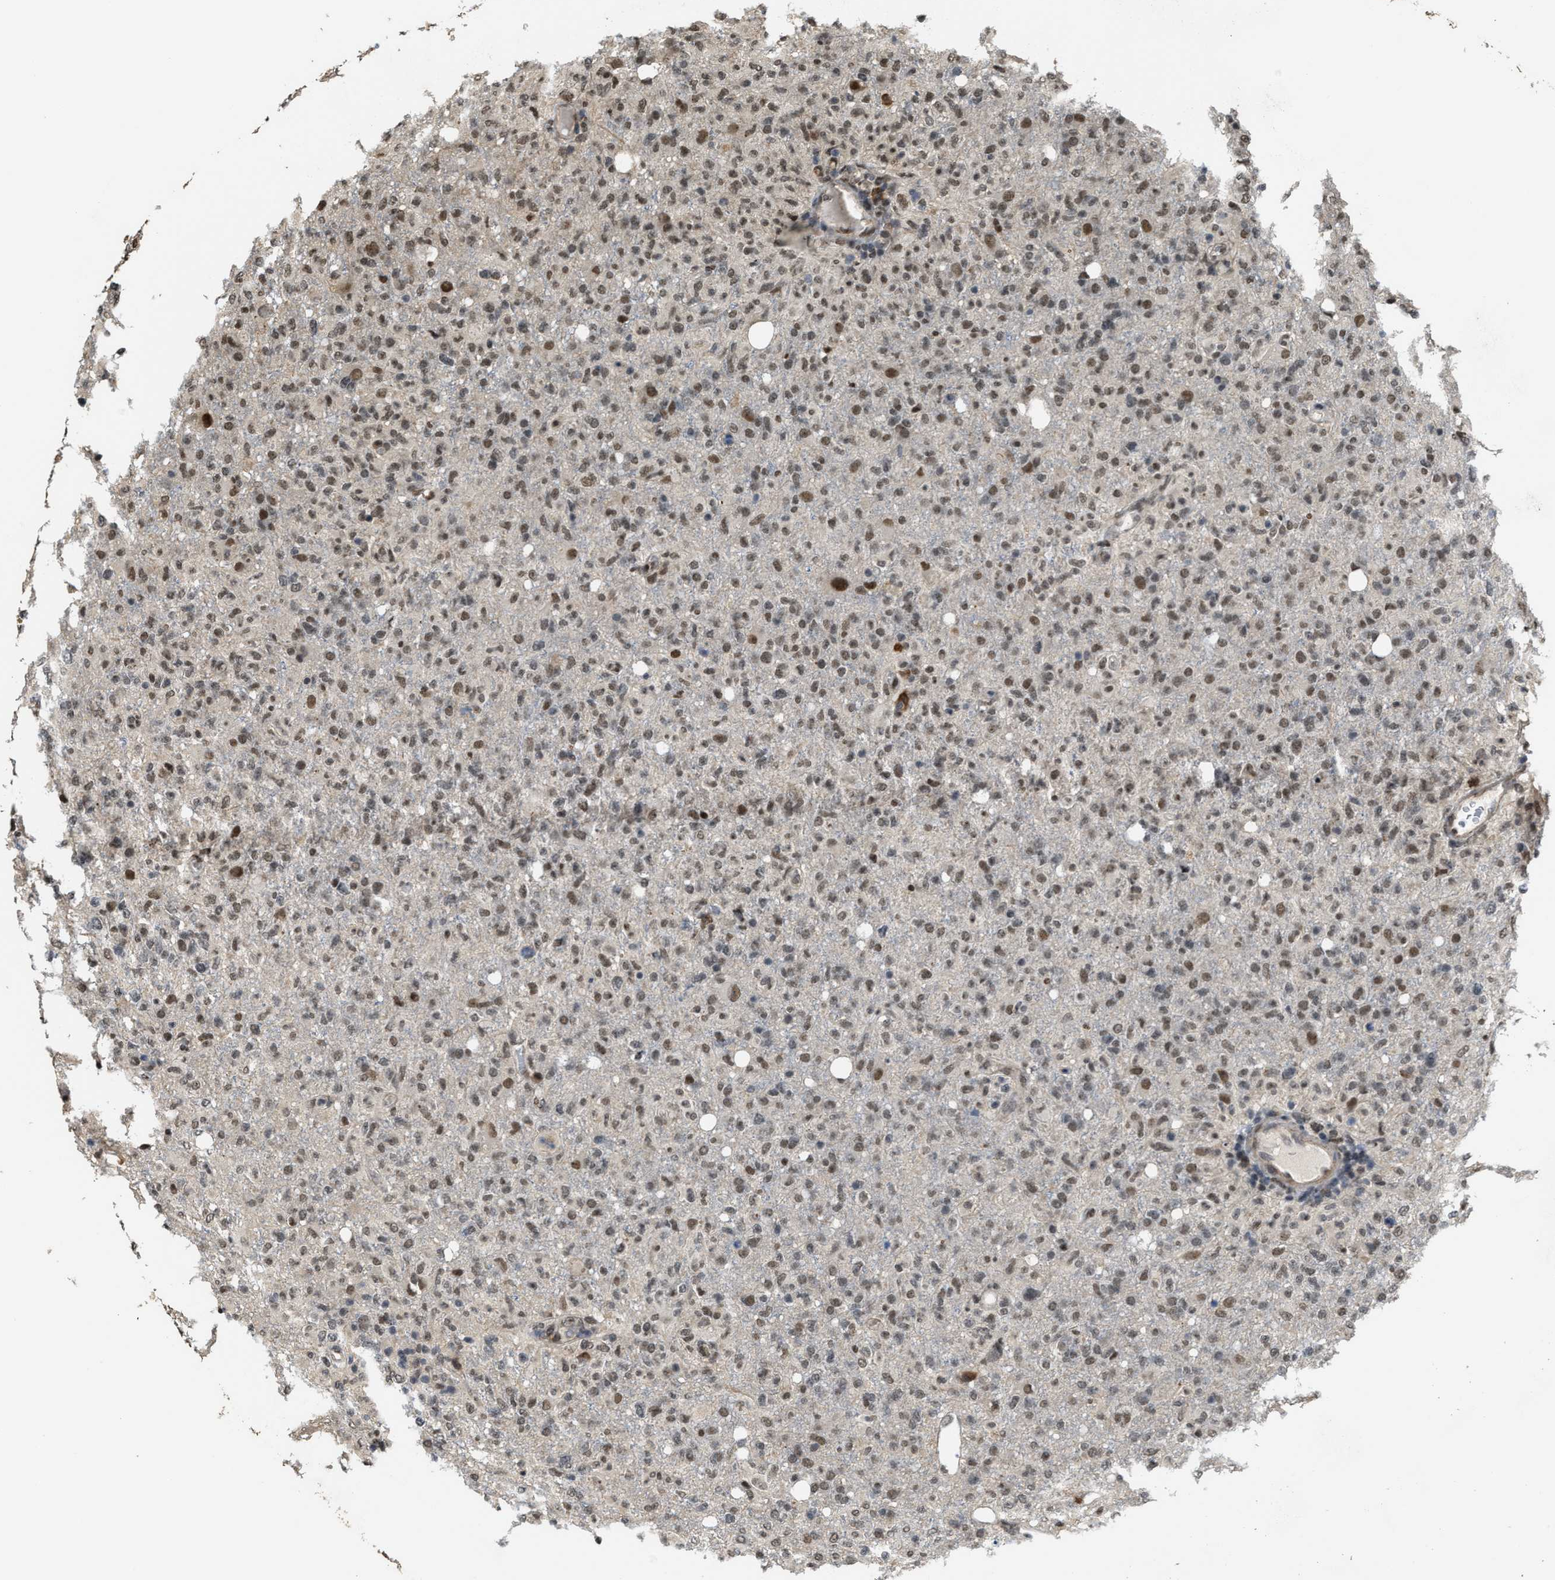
{"staining": {"intensity": "weak", "quantity": ">75%", "location": "nuclear"}, "tissue": "glioma", "cell_type": "Tumor cells", "image_type": "cancer", "snomed": [{"axis": "morphology", "description": "Glioma, malignant, High grade"}, {"axis": "topography", "description": "Brain"}], "caption": "Immunohistochemical staining of malignant high-grade glioma shows low levels of weak nuclear staining in approximately >75% of tumor cells. (DAB IHC with brightfield microscopy, high magnification).", "gene": "SERTAD2", "patient": {"sex": "female", "age": 57}}